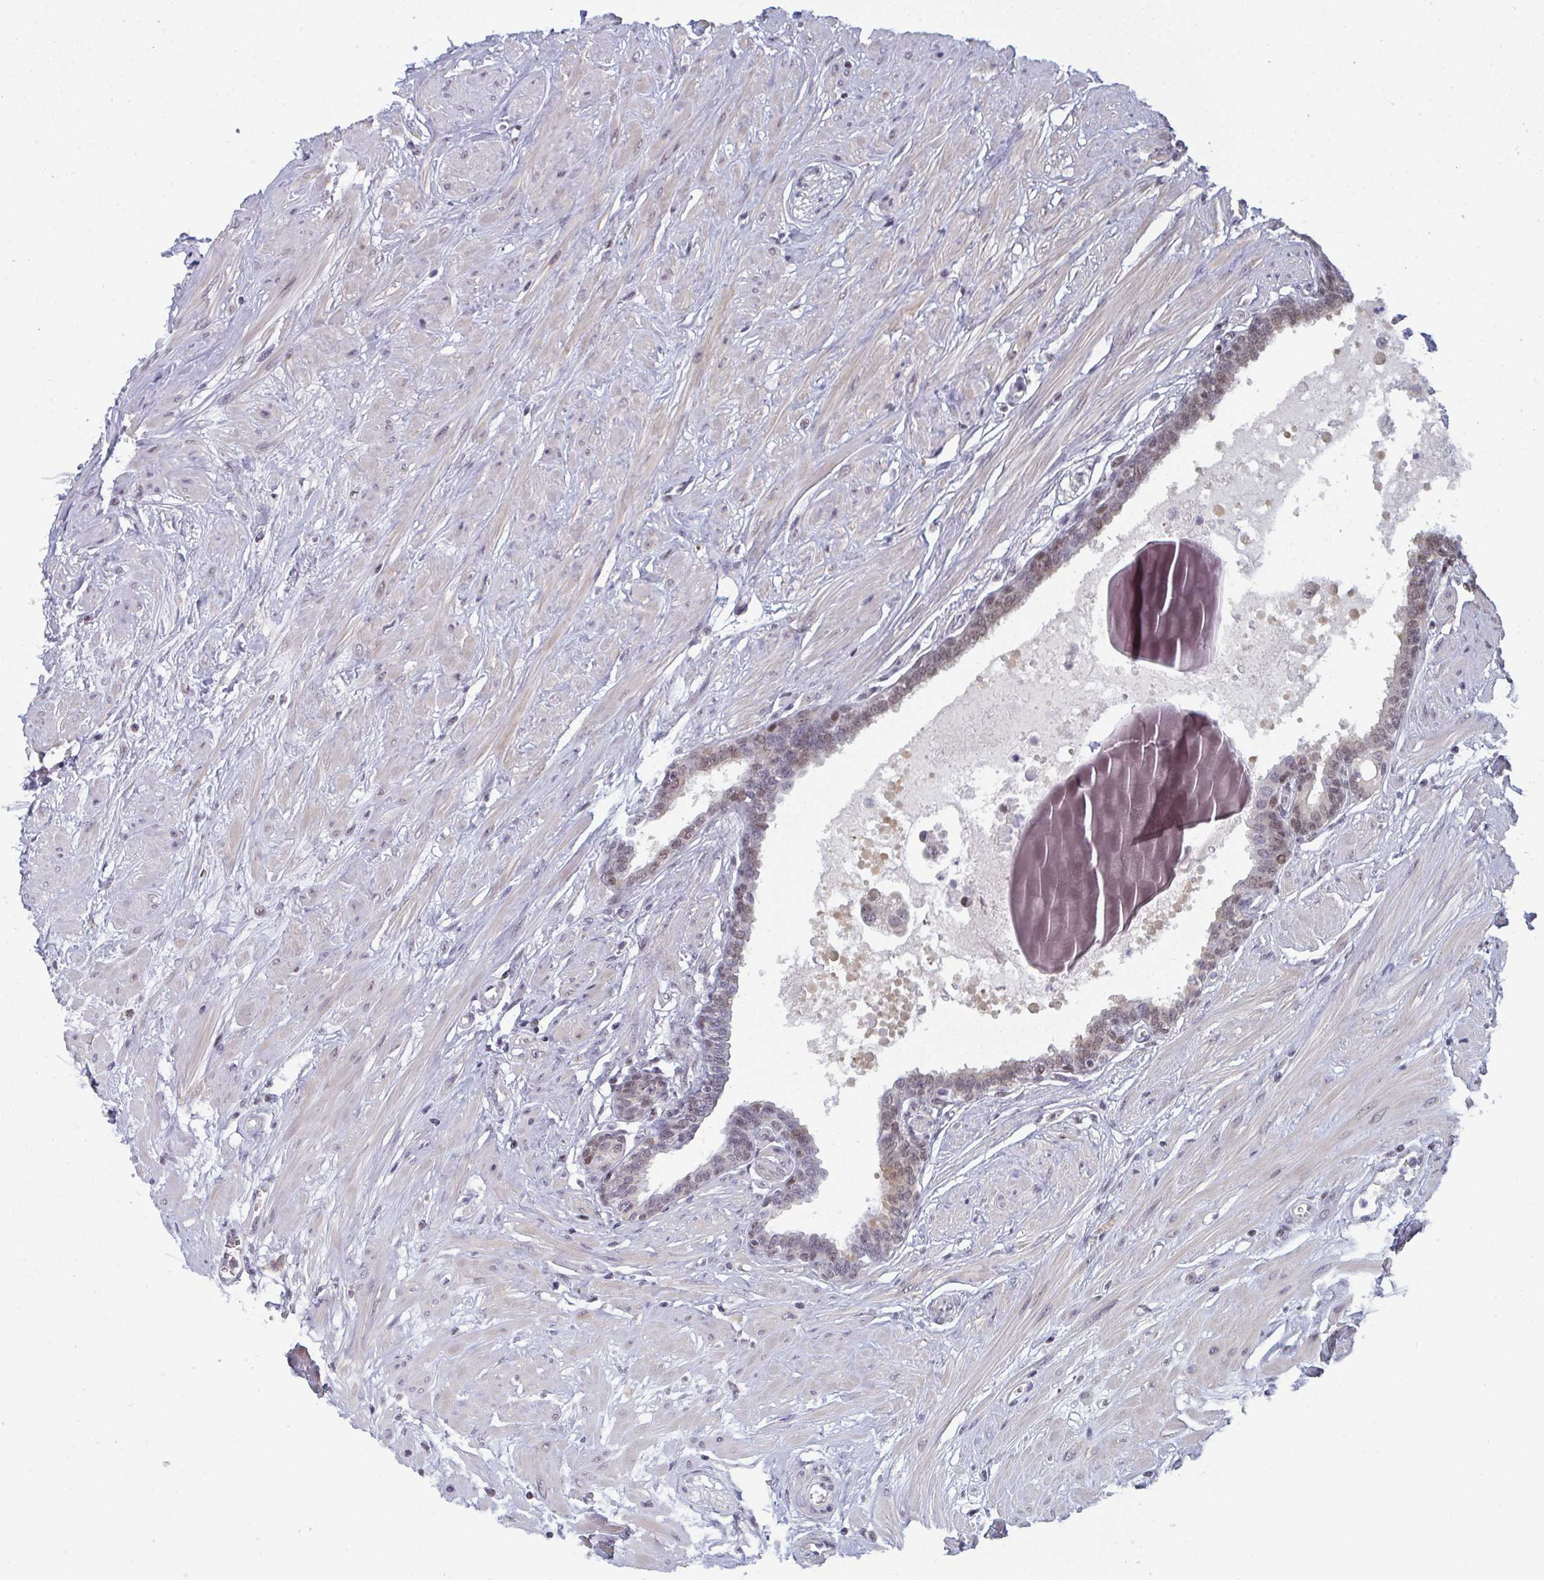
{"staining": {"intensity": "weak", "quantity": ">75%", "location": "nuclear"}, "tissue": "seminal vesicle", "cell_type": "Glandular cells", "image_type": "normal", "snomed": [{"axis": "morphology", "description": "Normal tissue, NOS"}, {"axis": "topography", "description": "Prostate"}, {"axis": "topography", "description": "Seminal veicle"}], "caption": "Immunohistochemistry staining of normal seminal vesicle, which displays low levels of weak nuclear staining in approximately >75% of glandular cells indicating weak nuclear protein staining. The staining was performed using DAB (3,3'-diaminobenzidine) (brown) for protein detection and nuclei were counterstained in hematoxylin (blue).", "gene": "ATF1", "patient": {"sex": "male", "age": 60}}